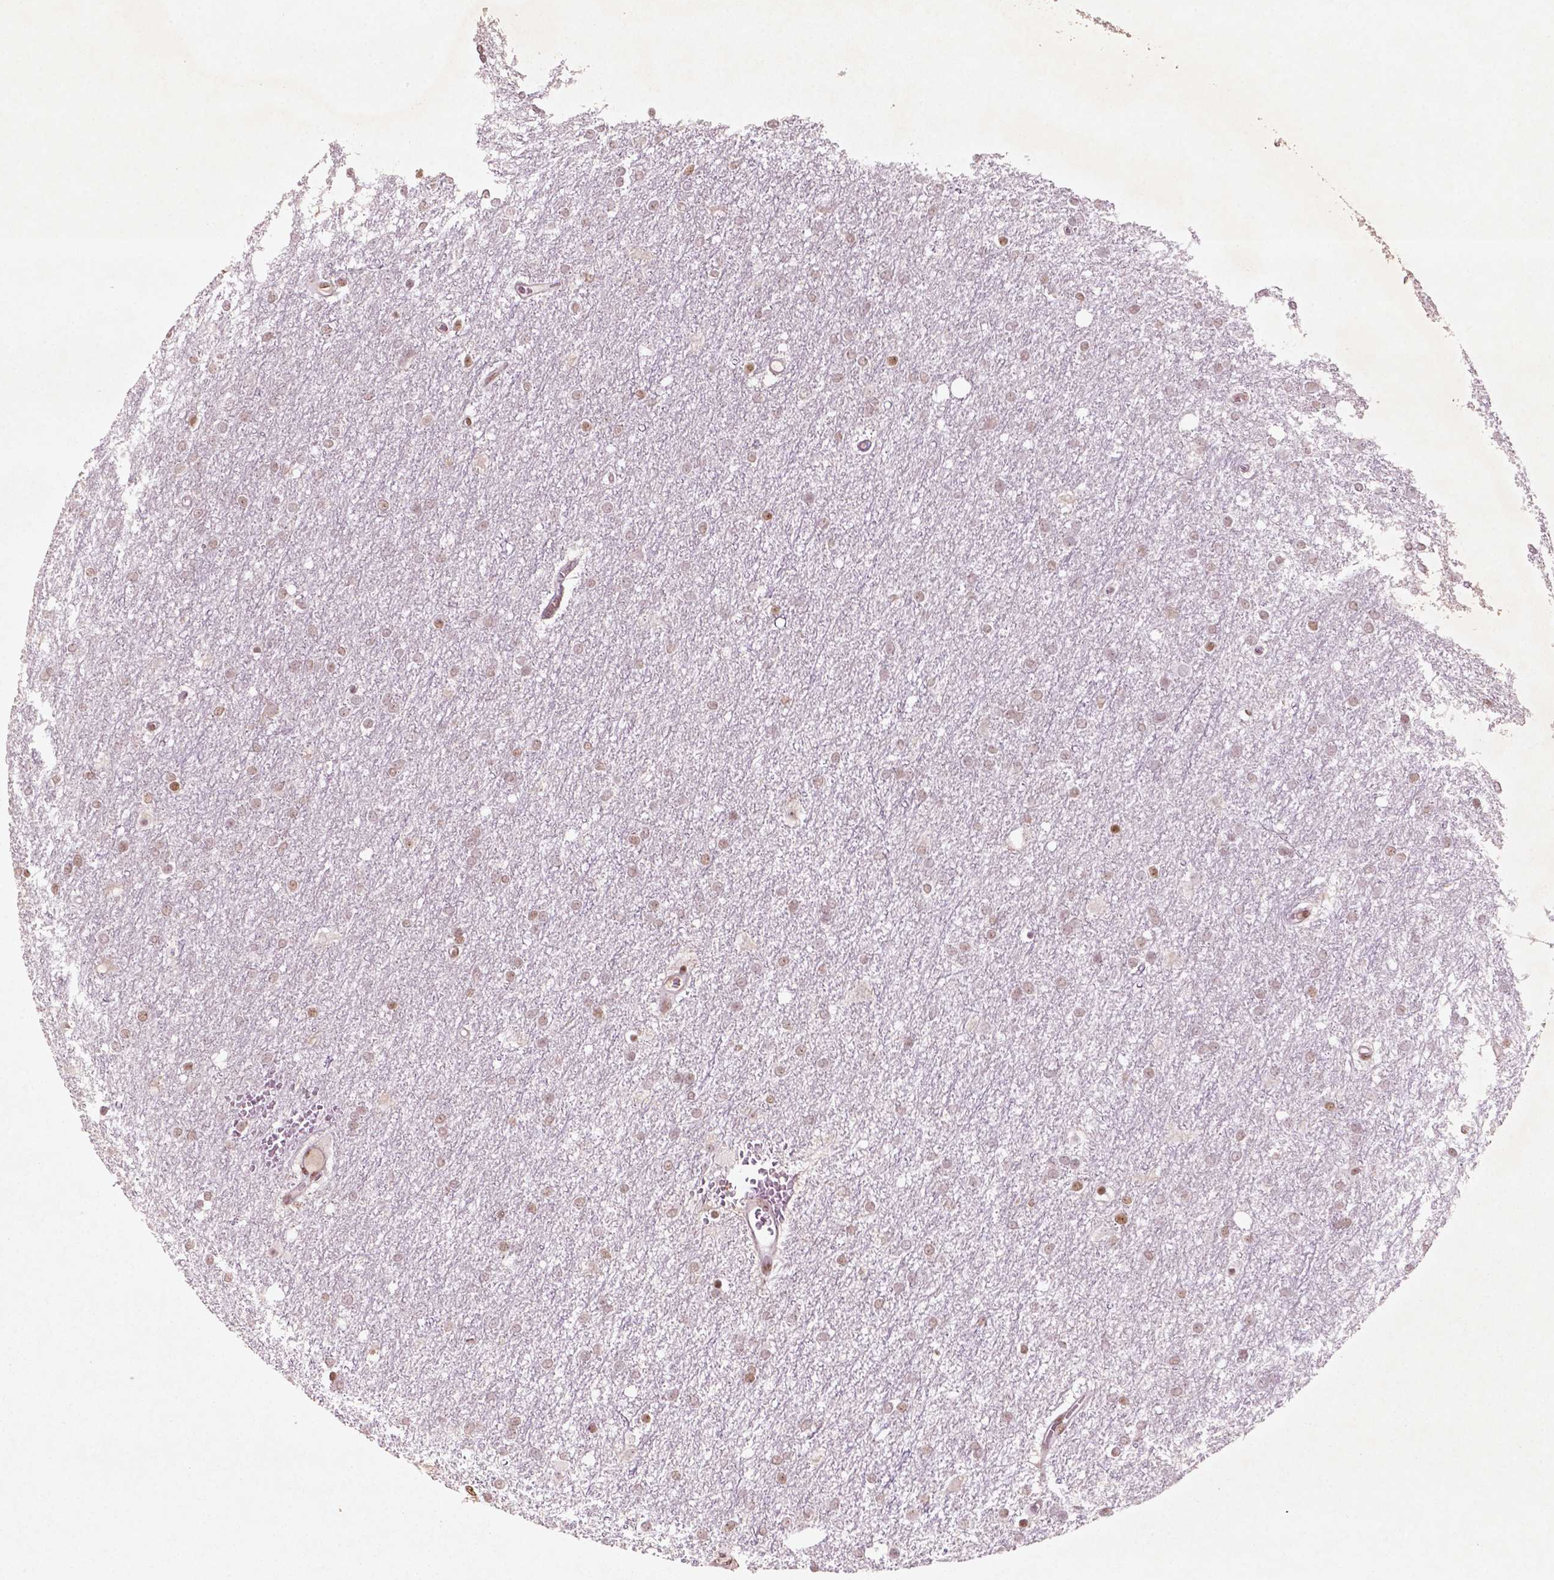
{"staining": {"intensity": "moderate", "quantity": ">75%", "location": "nuclear"}, "tissue": "glioma", "cell_type": "Tumor cells", "image_type": "cancer", "snomed": [{"axis": "morphology", "description": "Glioma, malignant, High grade"}, {"axis": "topography", "description": "Brain"}], "caption": "Immunohistochemical staining of glioma demonstrates moderate nuclear protein expression in about >75% of tumor cells.", "gene": "HMG20B", "patient": {"sex": "female", "age": 61}}